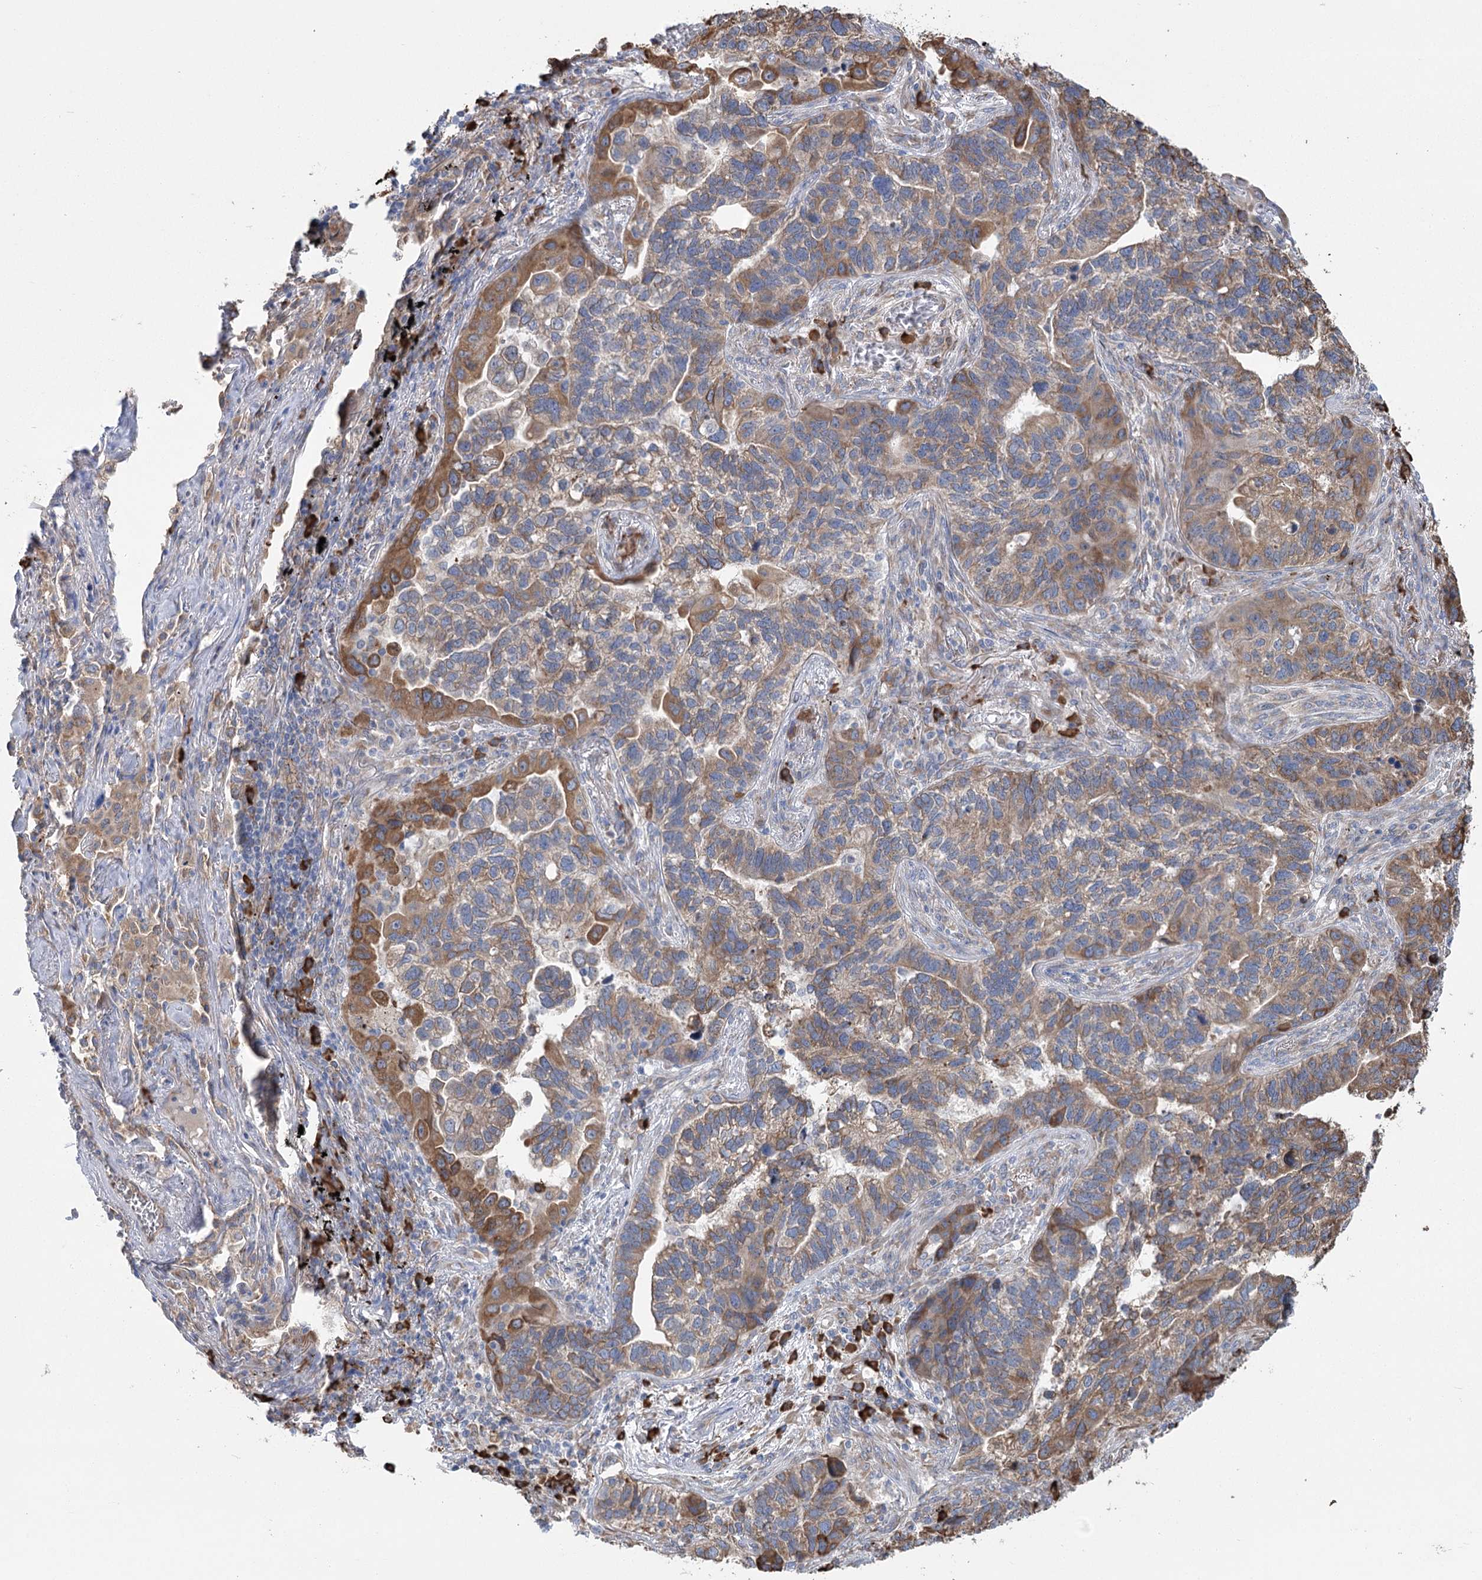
{"staining": {"intensity": "moderate", "quantity": "25%-75%", "location": "cytoplasmic/membranous"}, "tissue": "lung cancer", "cell_type": "Tumor cells", "image_type": "cancer", "snomed": [{"axis": "morphology", "description": "Adenocarcinoma, NOS"}, {"axis": "topography", "description": "Lung"}], "caption": "Protein analysis of lung adenocarcinoma tissue demonstrates moderate cytoplasmic/membranous expression in about 25%-75% of tumor cells.", "gene": "METTL24", "patient": {"sex": "male", "age": 67}}